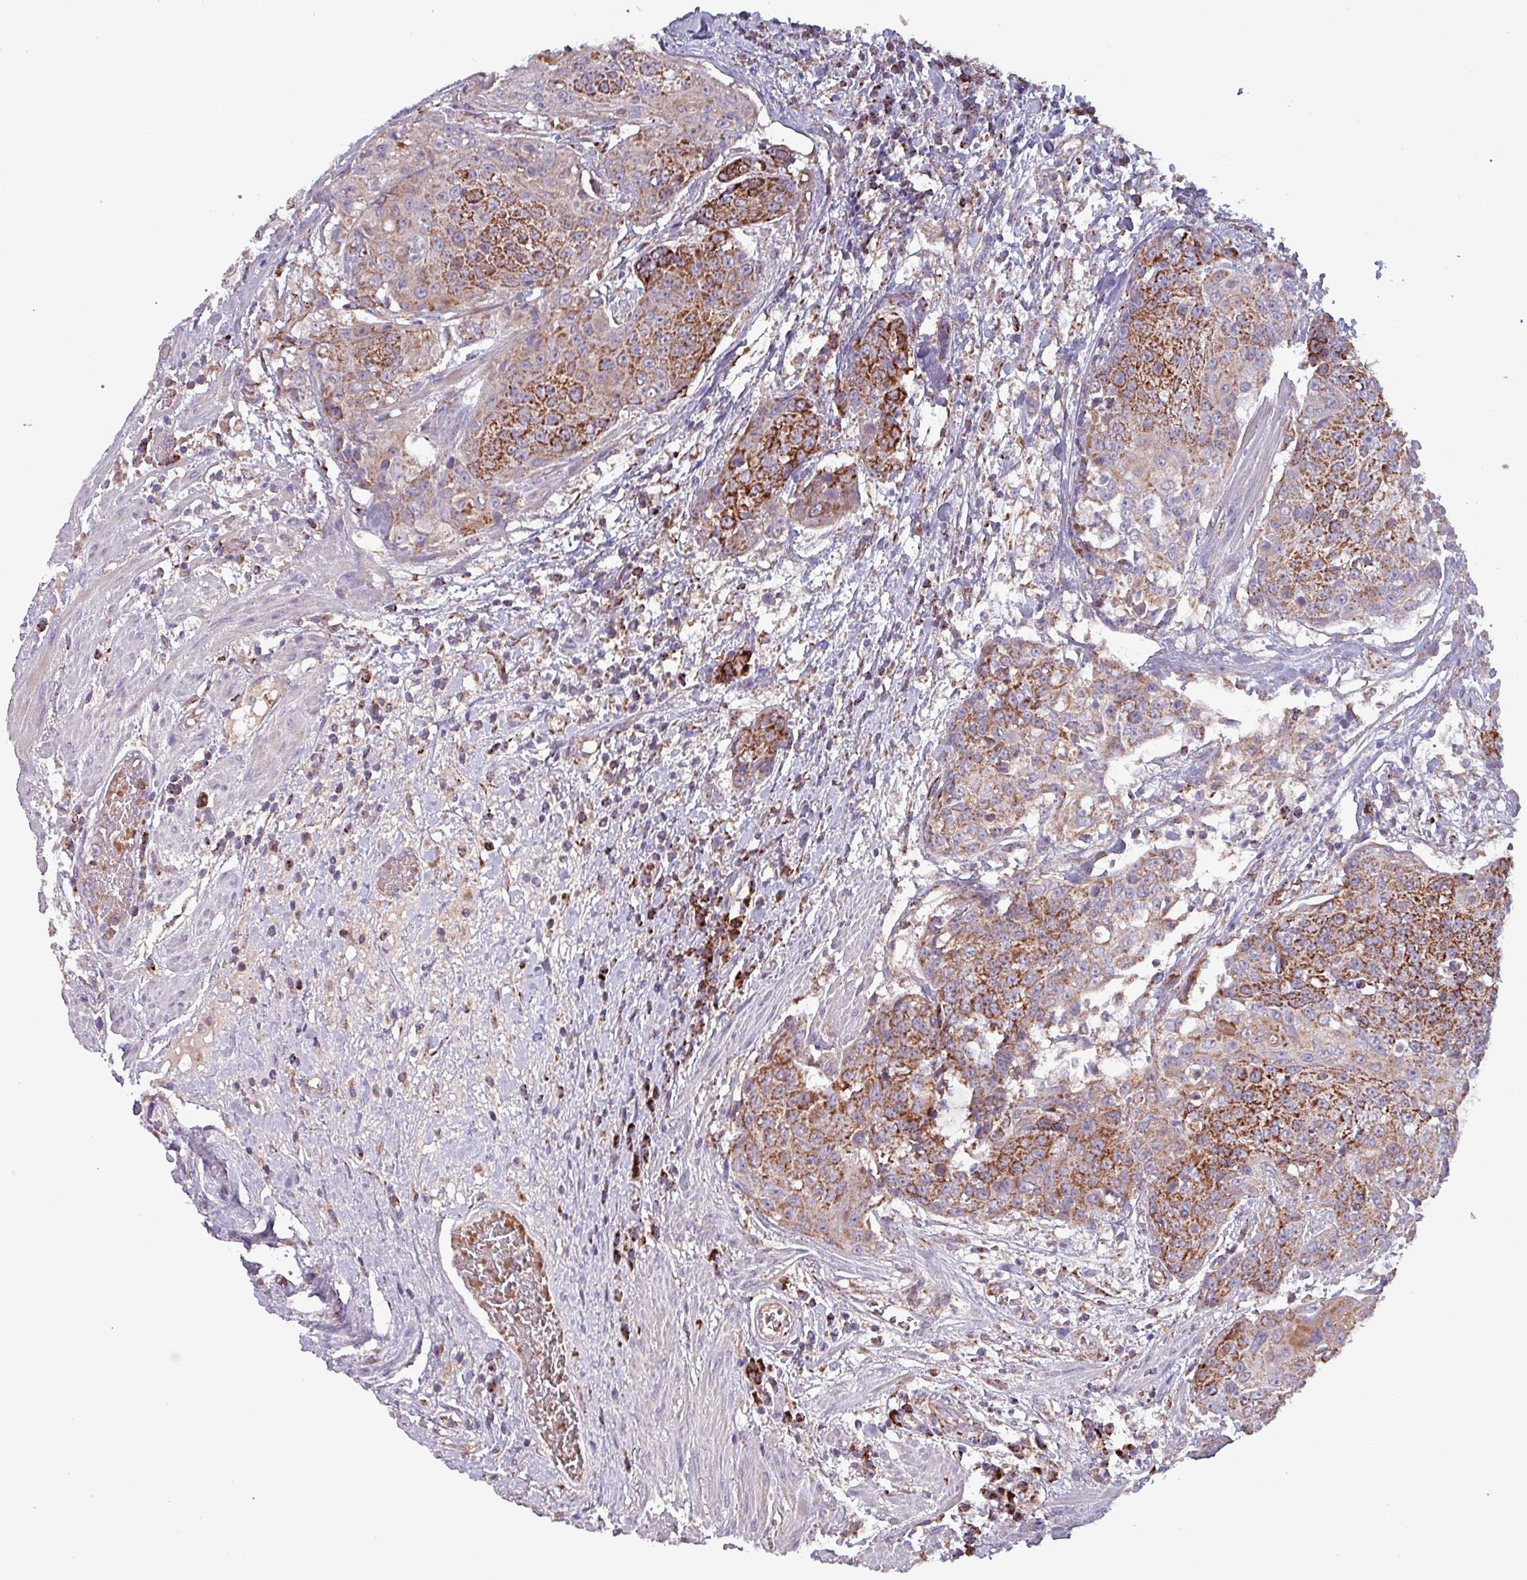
{"staining": {"intensity": "strong", "quantity": ">75%", "location": "cytoplasmic/membranous"}, "tissue": "urothelial cancer", "cell_type": "Tumor cells", "image_type": "cancer", "snomed": [{"axis": "morphology", "description": "Urothelial carcinoma, High grade"}, {"axis": "topography", "description": "Urinary bladder"}], "caption": "Immunohistochemistry (IHC) image of high-grade urothelial carcinoma stained for a protein (brown), which displays high levels of strong cytoplasmic/membranous positivity in about >75% of tumor cells.", "gene": "ZNF322", "patient": {"sex": "female", "age": 63}}